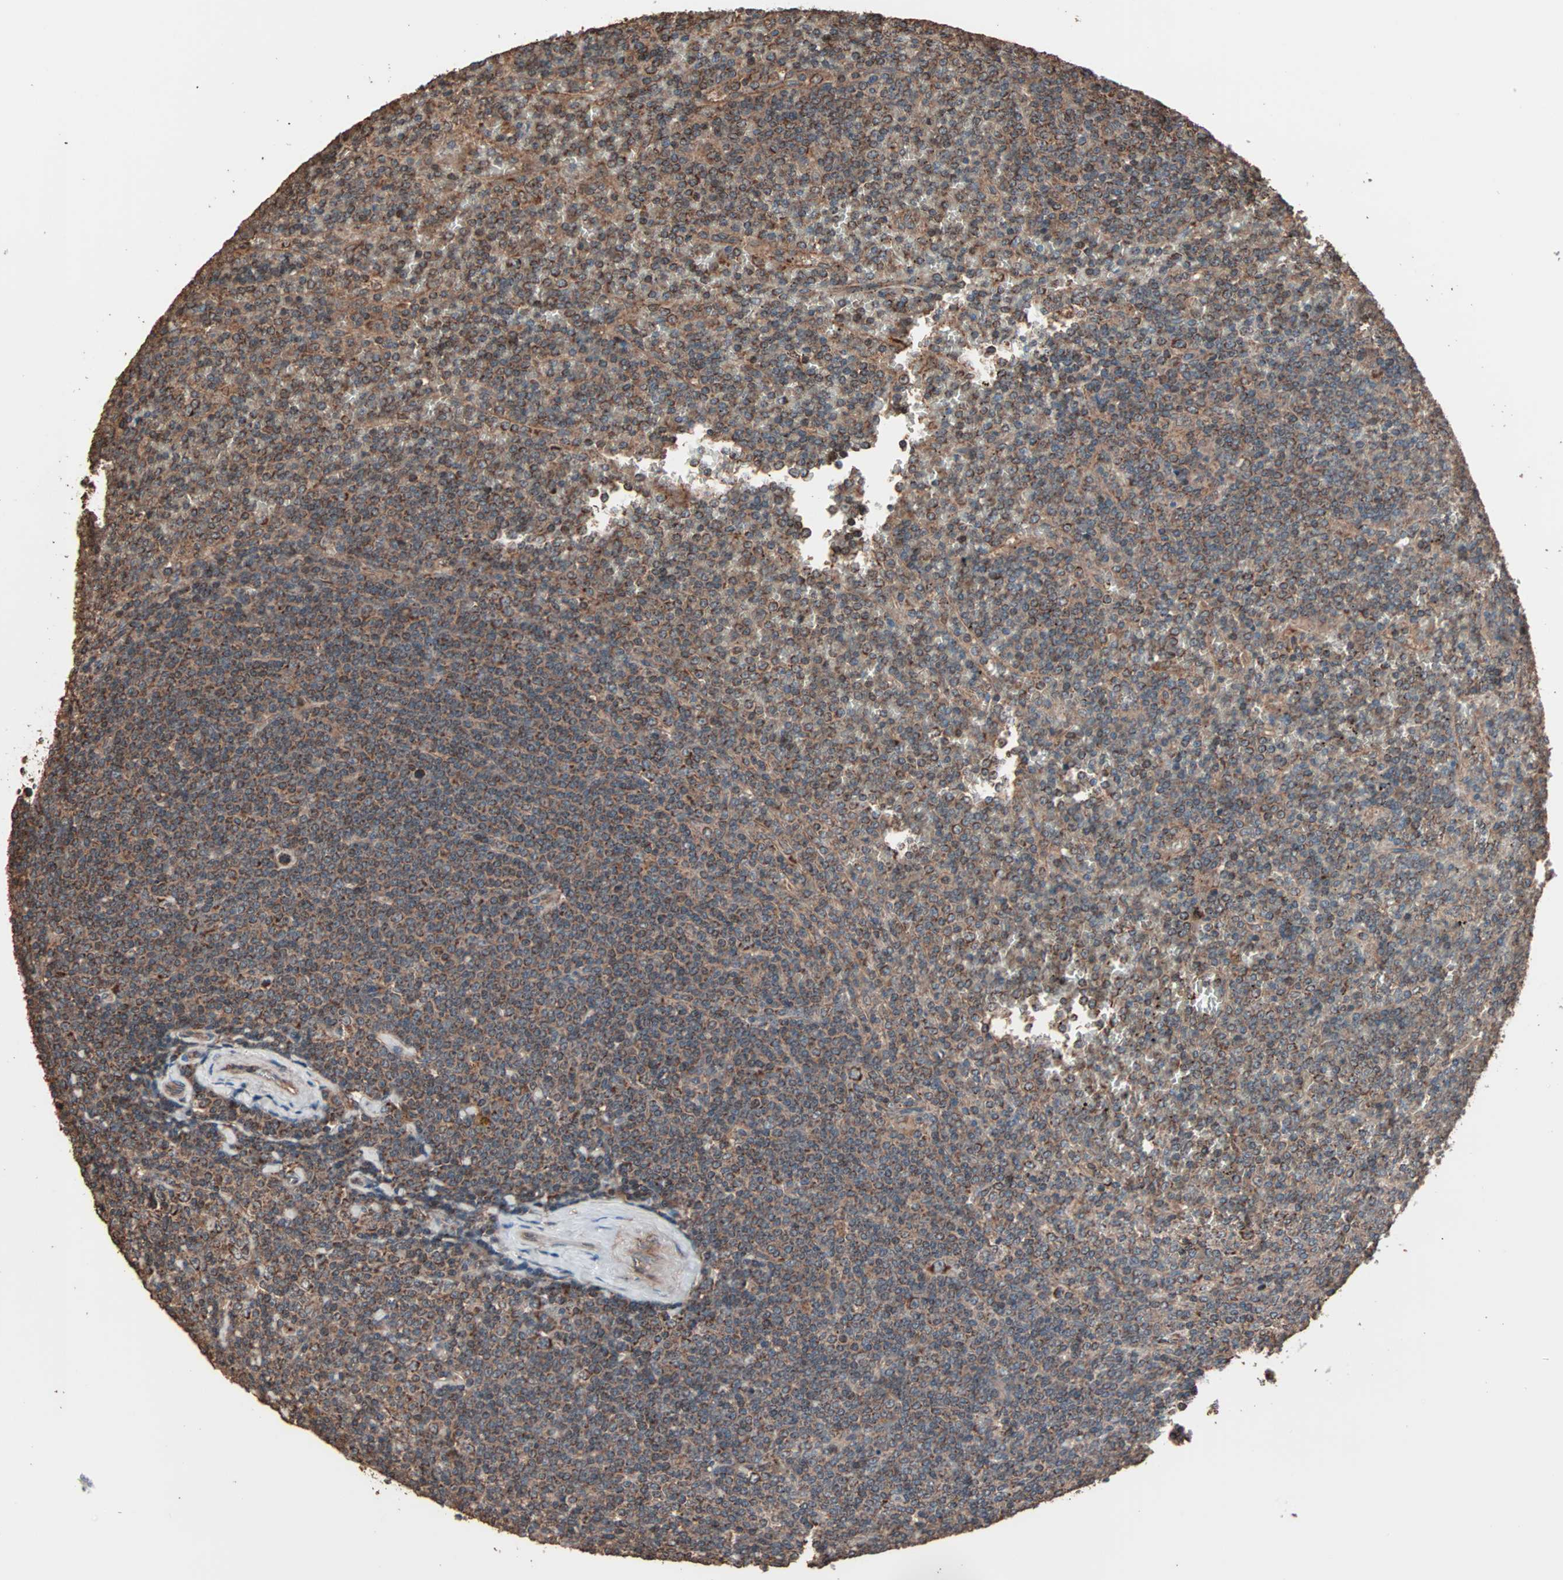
{"staining": {"intensity": "moderate", "quantity": ">75%", "location": "cytoplasmic/membranous"}, "tissue": "lymphoma", "cell_type": "Tumor cells", "image_type": "cancer", "snomed": [{"axis": "morphology", "description": "Malignant lymphoma, non-Hodgkin's type, Low grade"}, {"axis": "topography", "description": "Spleen"}], "caption": "A brown stain labels moderate cytoplasmic/membranous staining of a protein in human malignant lymphoma, non-Hodgkin's type (low-grade) tumor cells. (Stains: DAB in brown, nuclei in blue, Microscopy: brightfield microscopy at high magnification).", "gene": "MRPL2", "patient": {"sex": "female", "age": 19}}